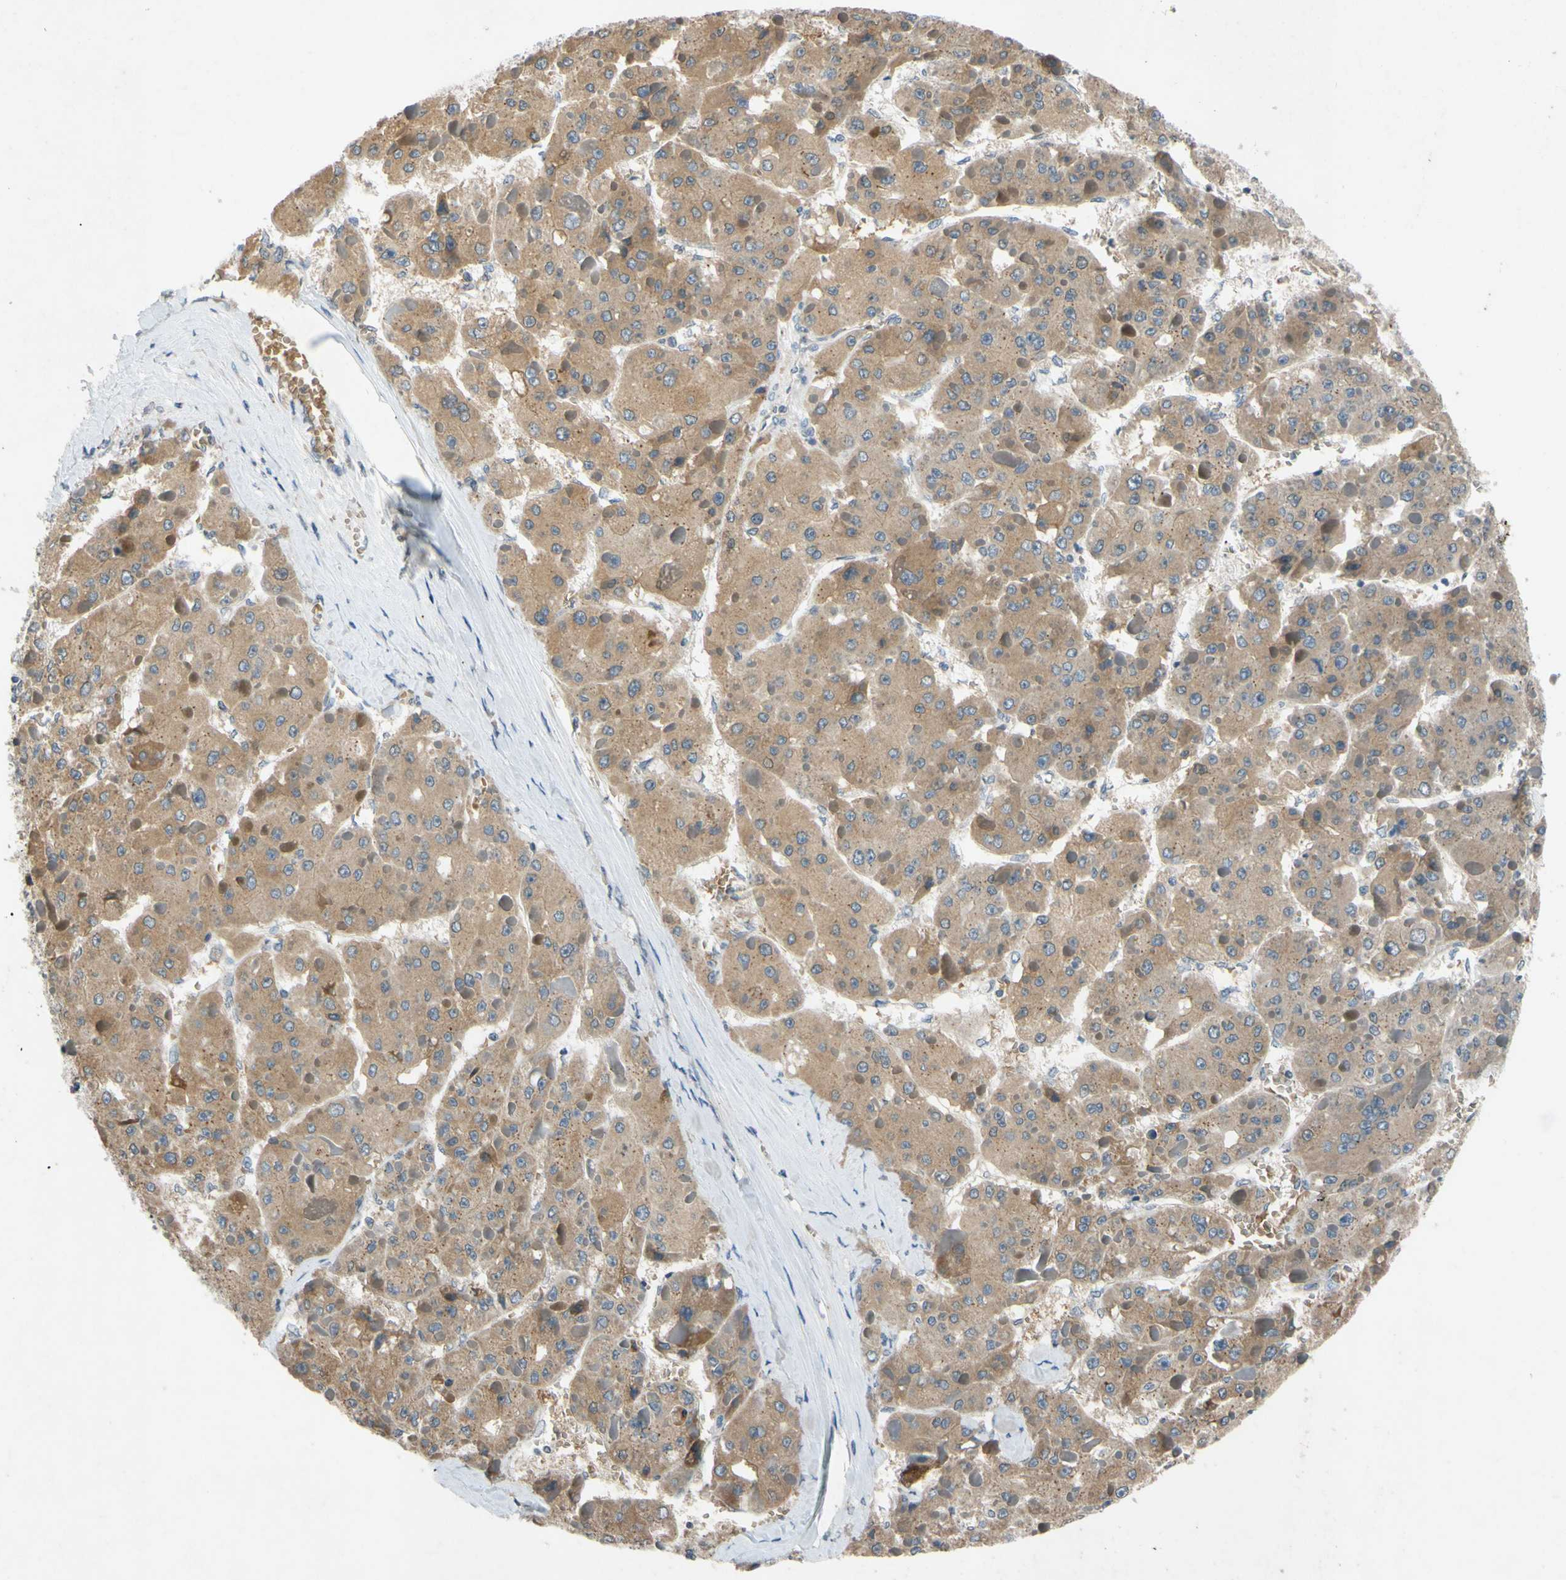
{"staining": {"intensity": "moderate", "quantity": ">75%", "location": "cytoplasmic/membranous"}, "tissue": "liver cancer", "cell_type": "Tumor cells", "image_type": "cancer", "snomed": [{"axis": "morphology", "description": "Carcinoma, Hepatocellular, NOS"}, {"axis": "topography", "description": "Liver"}], "caption": "The immunohistochemical stain highlights moderate cytoplasmic/membranous positivity in tumor cells of hepatocellular carcinoma (liver) tissue. Immunohistochemistry (ihc) stains the protein in brown and the nuclei are stained blue.", "gene": "ADD2", "patient": {"sex": "female", "age": 73}}